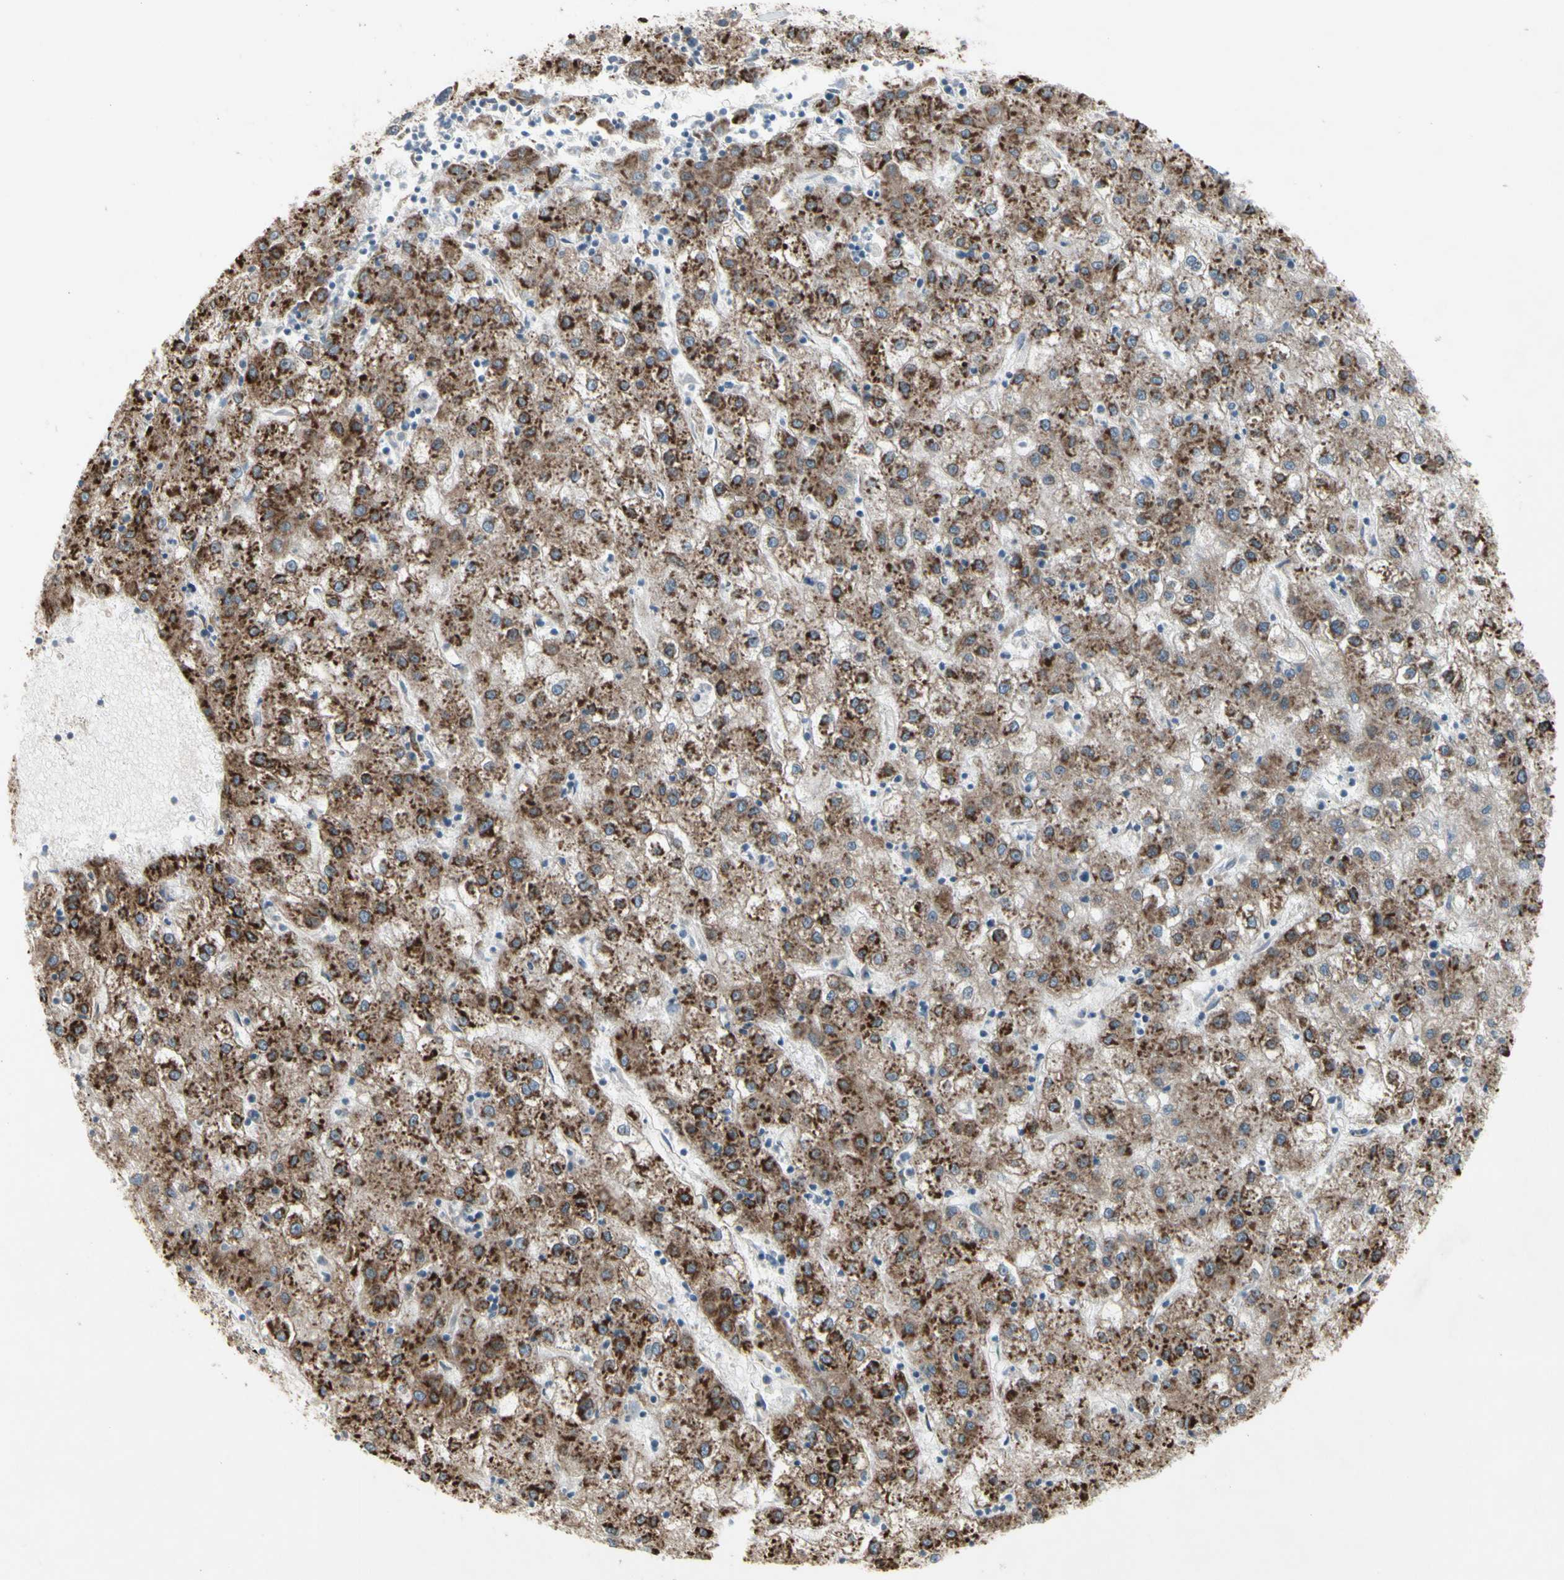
{"staining": {"intensity": "strong", "quantity": ">75%", "location": "cytoplasmic/membranous"}, "tissue": "liver cancer", "cell_type": "Tumor cells", "image_type": "cancer", "snomed": [{"axis": "morphology", "description": "Carcinoma, Hepatocellular, NOS"}, {"axis": "topography", "description": "Liver"}], "caption": "Liver hepatocellular carcinoma was stained to show a protein in brown. There is high levels of strong cytoplasmic/membranous staining in about >75% of tumor cells.", "gene": "SLC39A9", "patient": {"sex": "male", "age": 72}}